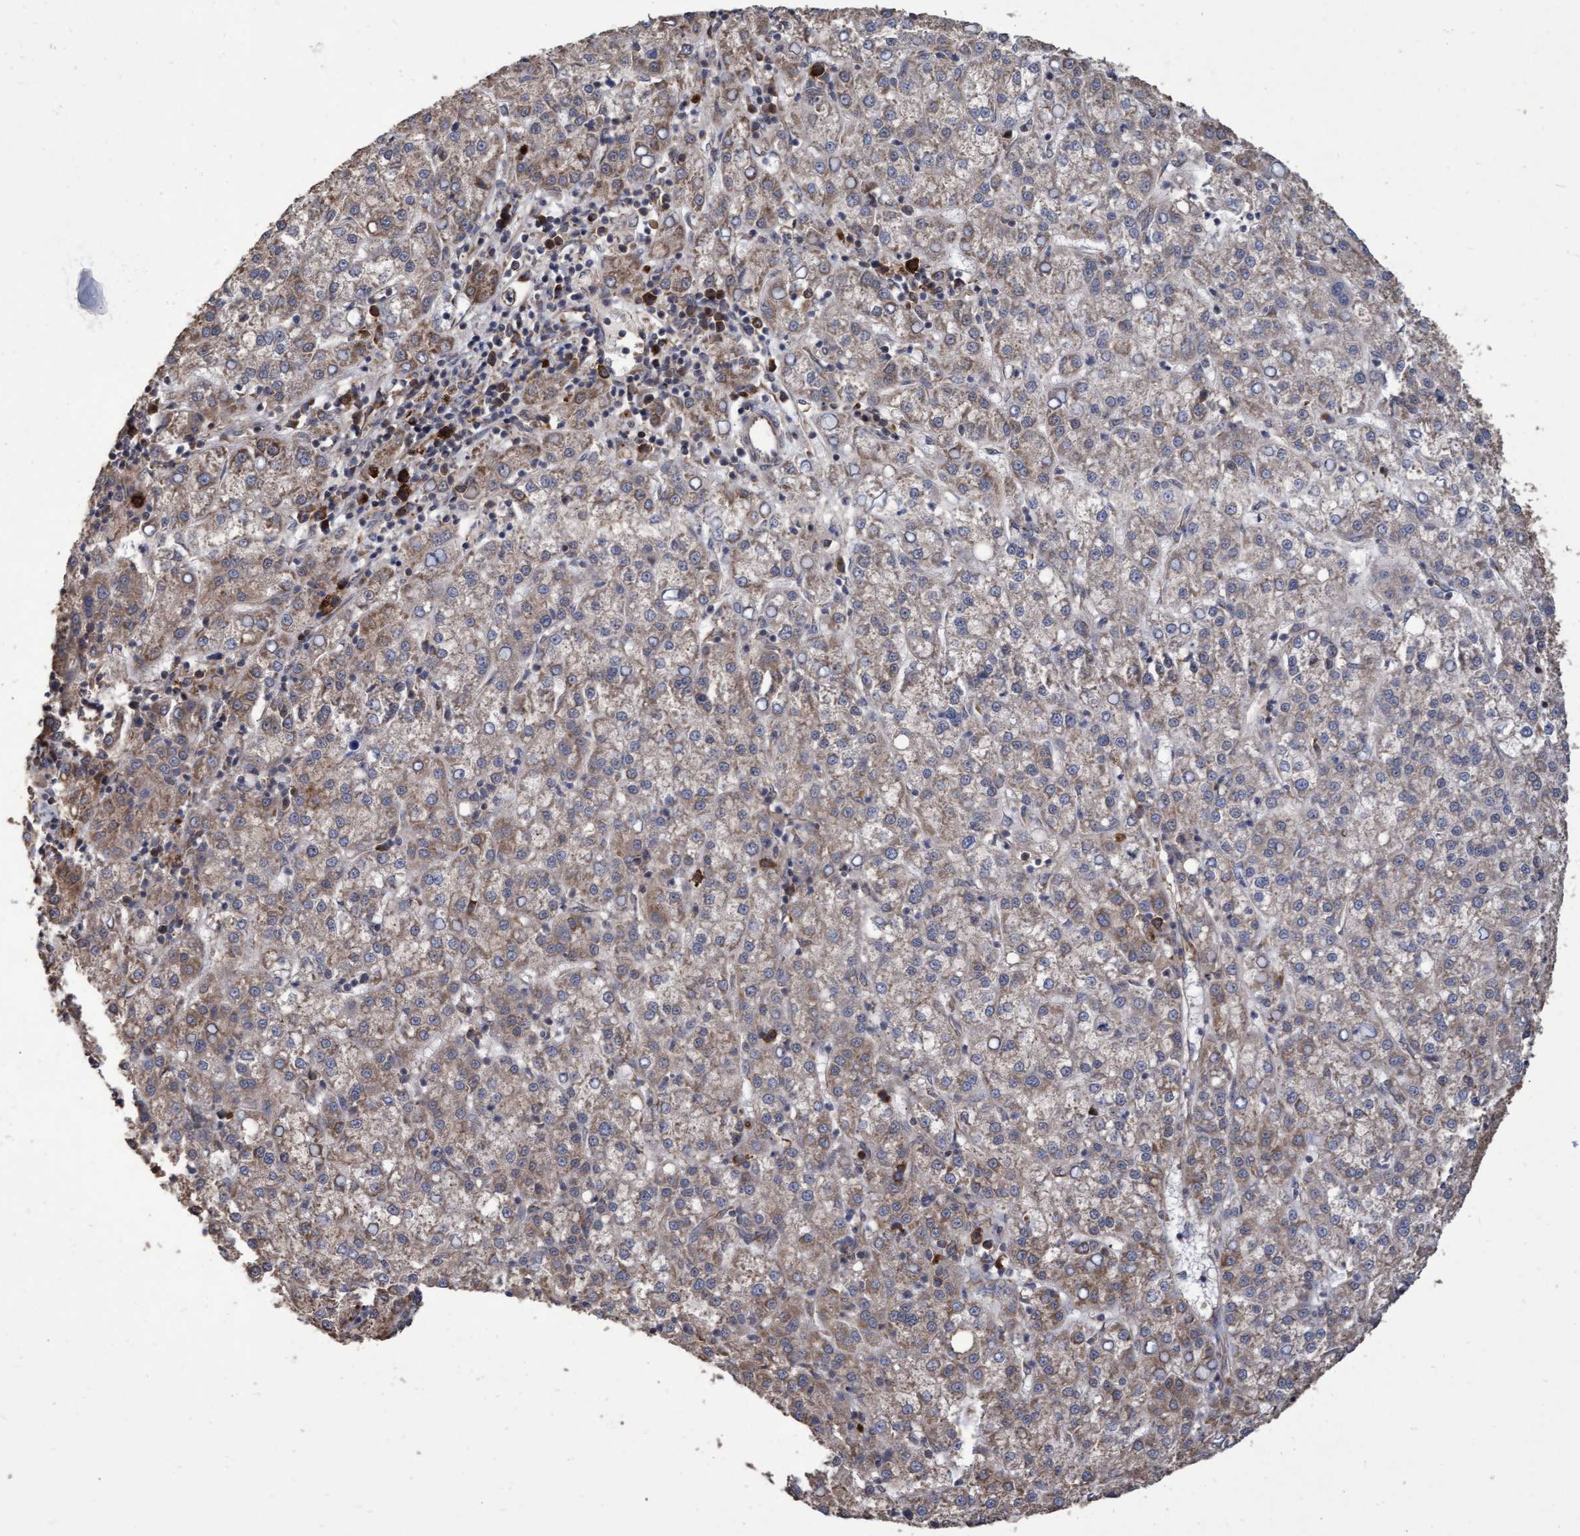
{"staining": {"intensity": "weak", "quantity": ">75%", "location": "cytoplasmic/membranous"}, "tissue": "liver cancer", "cell_type": "Tumor cells", "image_type": "cancer", "snomed": [{"axis": "morphology", "description": "Carcinoma, Hepatocellular, NOS"}, {"axis": "topography", "description": "Liver"}], "caption": "A brown stain labels weak cytoplasmic/membranous positivity of a protein in human liver hepatocellular carcinoma tumor cells.", "gene": "ABCF2", "patient": {"sex": "female", "age": 58}}